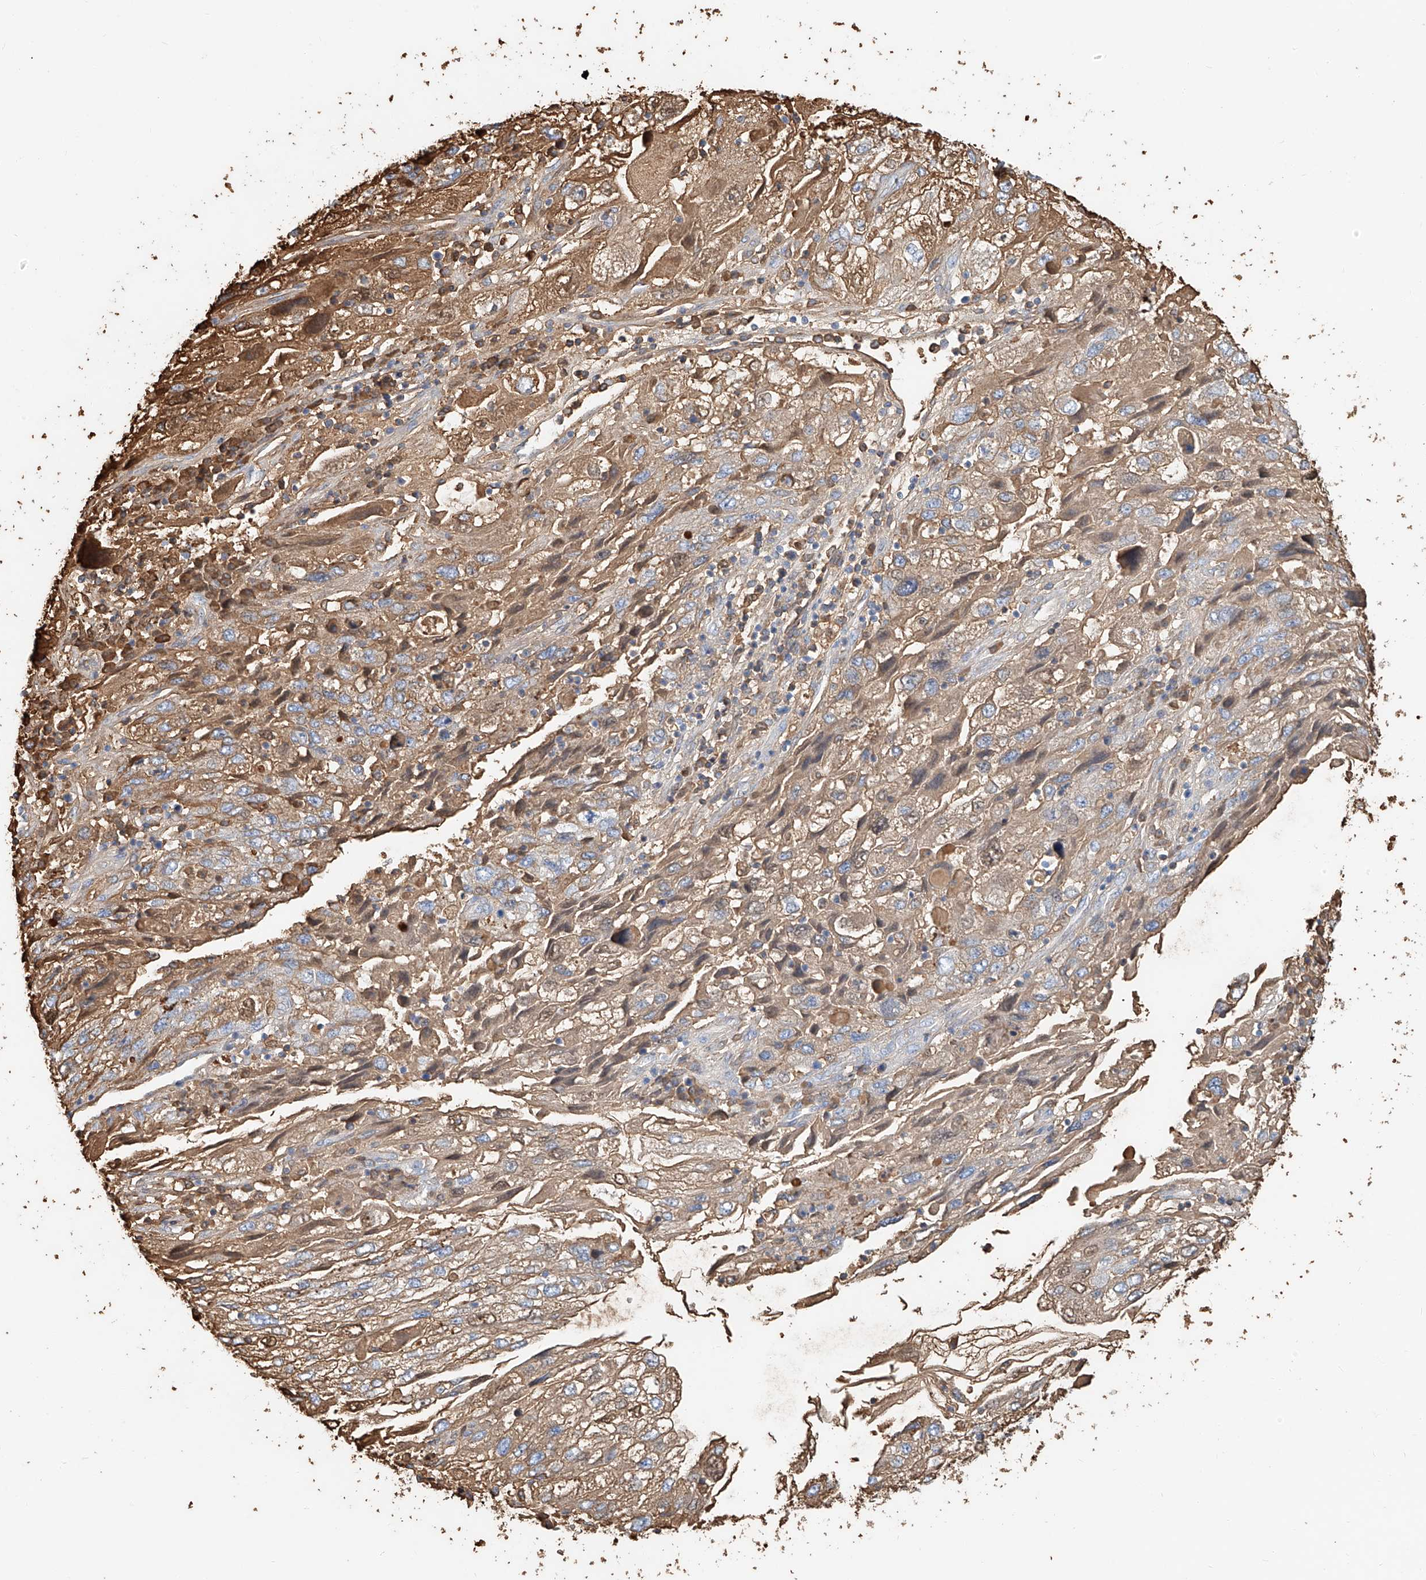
{"staining": {"intensity": "weak", "quantity": "25%-75%", "location": "cytoplasmic/membranous"}, "tissue": "endometrial cancer", "cell_type": "Tumor cells", "image_type": "cancer", "snomed": [{"axis": "morphology", "description": "Adenocarcinoma, NOS"}, {"axis": "topography", "description": "Endometrium"}], "caption": "Protein expression by IHC exhibits weak cytoplasmic/membranous positivity in approximately 25%-75% of tumor cells in endometrial cancer (adenocarcinoma). The protein is stained brown, and the nuclei are stained in blue (DAB IHC with brightfield microscopy, high magnification).", "gene": "ZFP30", "patient": {"sex": "female", "age": 49}}